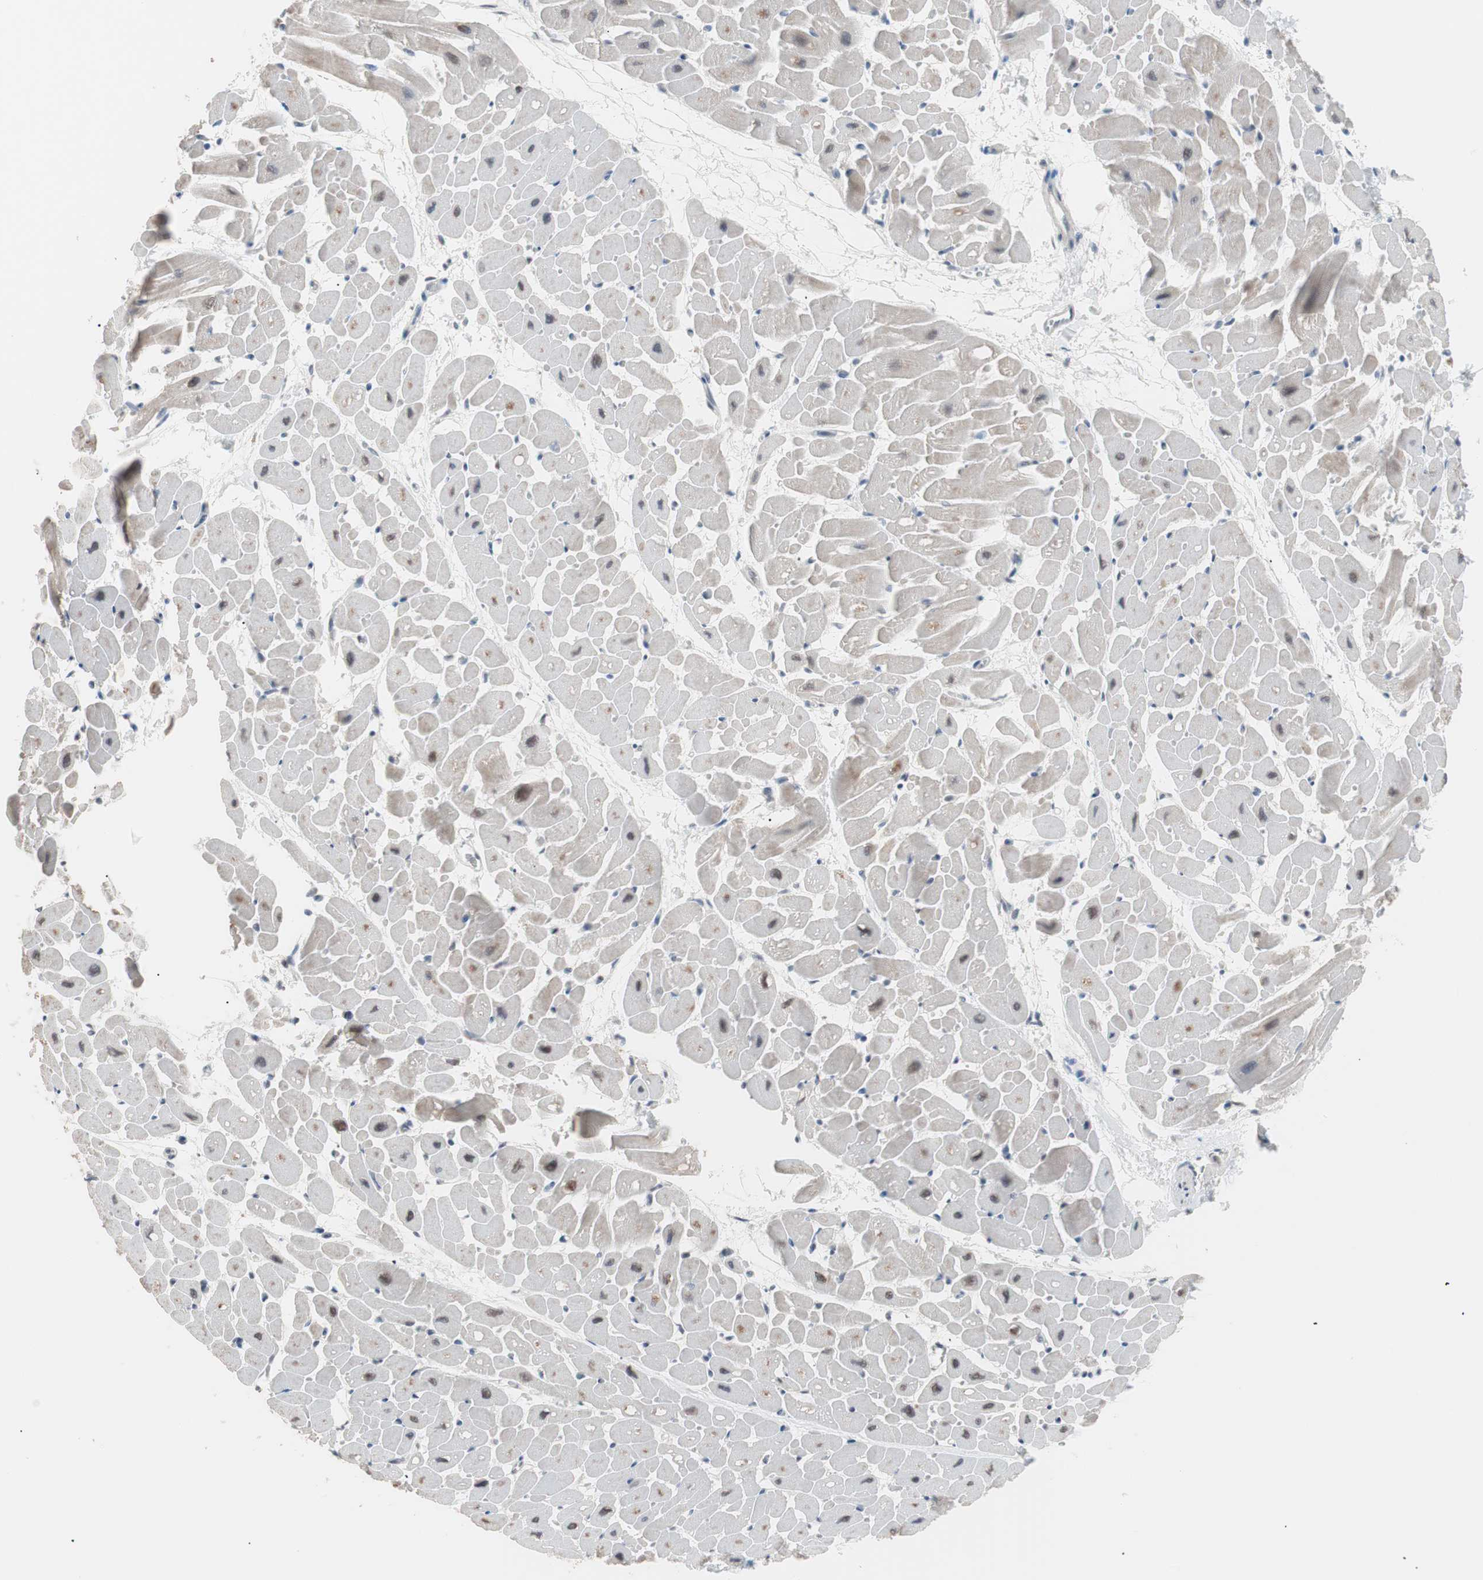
{"staining": {"intensity": "moderate", "quantity": "25%-75%", "location": "cytoplasmic/membranous"}, "tissue": "heart muscle", "cell_type": "Cardiomyocytes", "image_type": "normal", "snomed": [{"axis": "morphology", "description": "Normal tissue, NOS"}, {"axis": "topography", "description": "Heart"}], "caption": "Immunohistochemistry (IHC) (DAB) staining of normal human heart muscle displays moderate cytoplasmic/membranous protein positivity in approximately 25%-75% of cardiomyocytes. The staining is performed using DAB brown chromogen to label protein expression. The nuclei are counter-stained blue using hematoxylin.", "gene": "LIG3", "patient": {"sex": "male", "age": 45}}